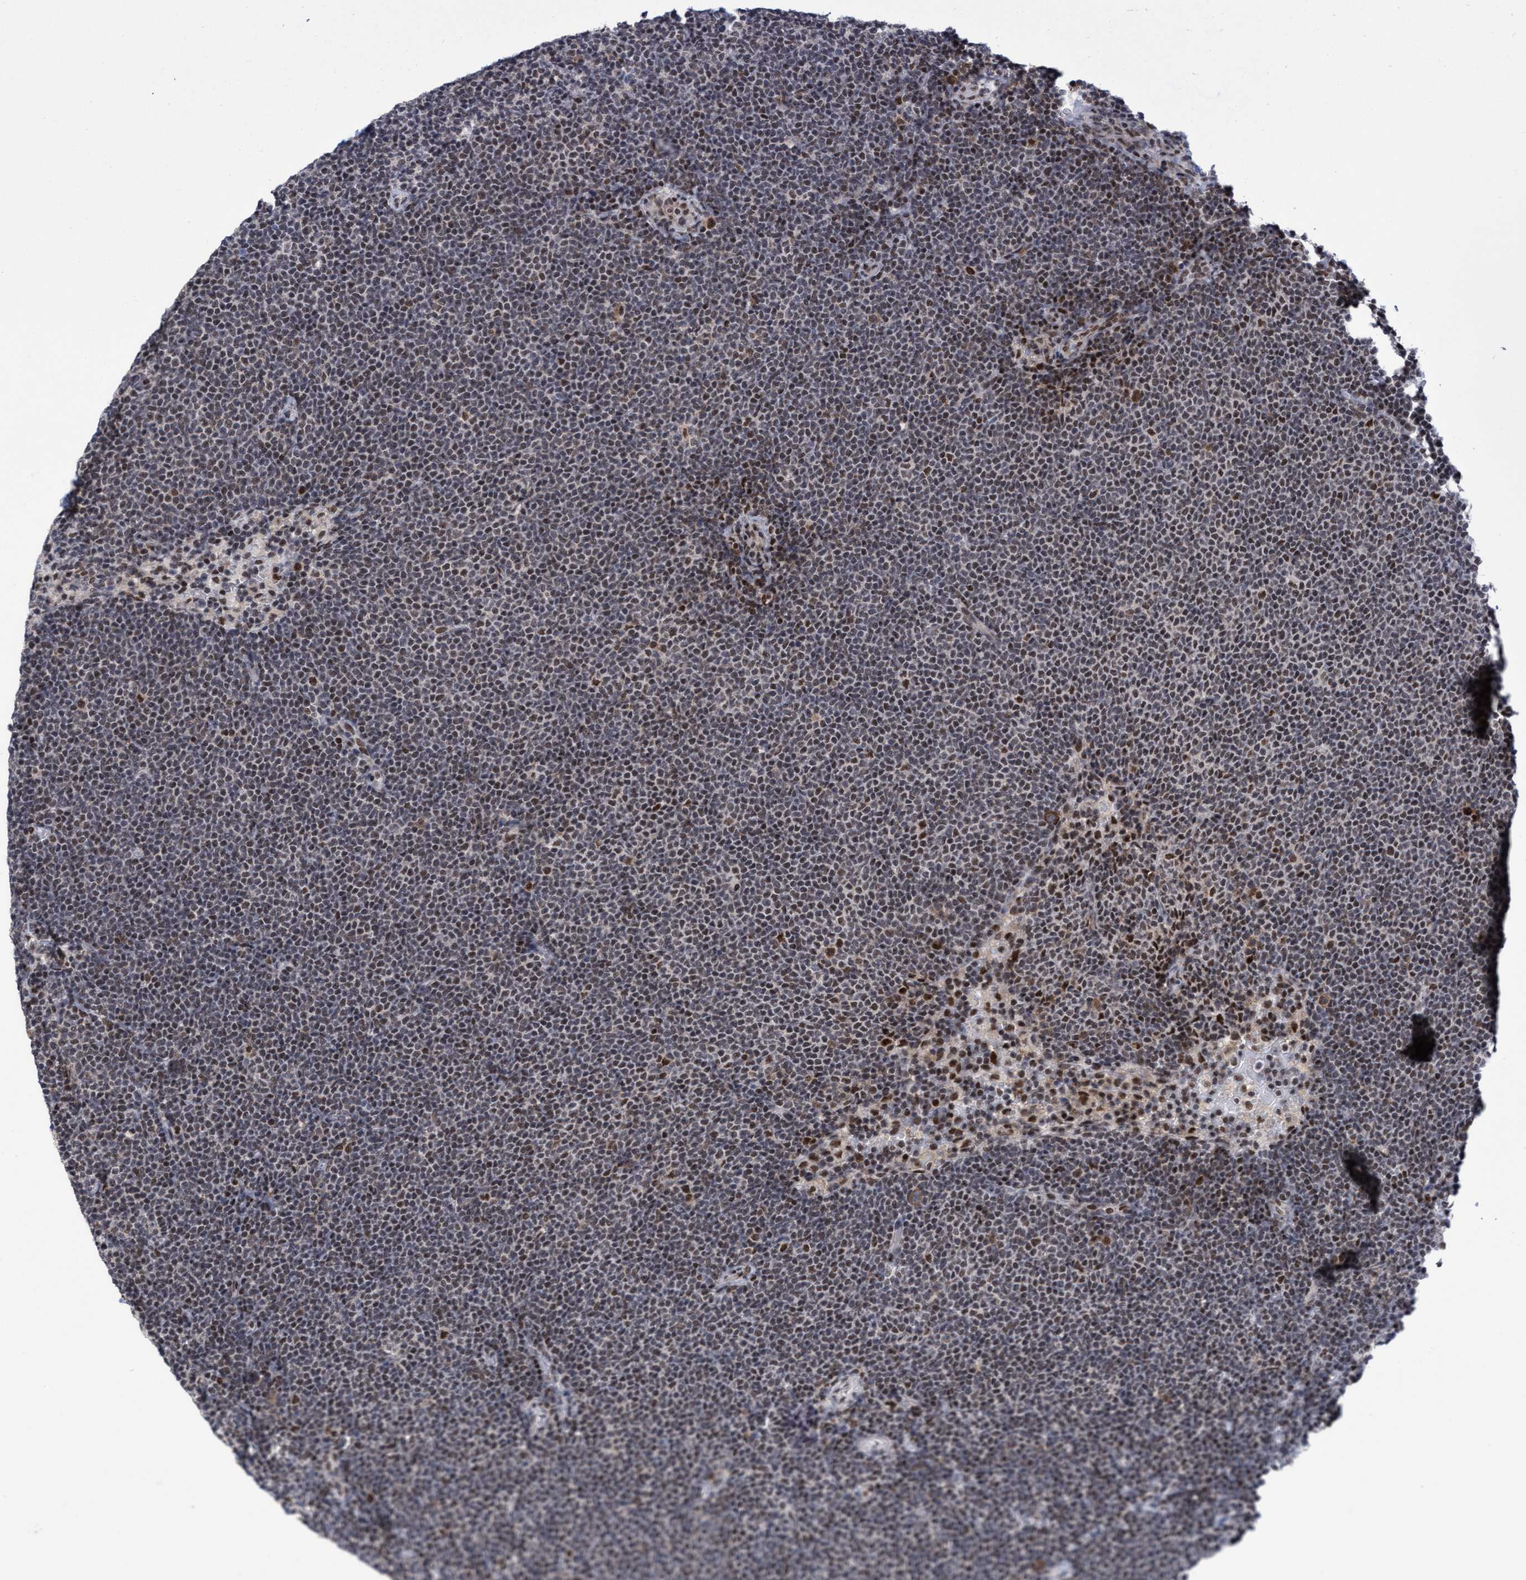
{"staining": {"intensity": "moderate", "quantity": "25%-75%", "location": "nuclear"}, "tissue": "lymphoma", "cell_type": "Tumor cells", "image_type": "cancer", "snomed": [{"axis": "morphology", "description": "Malignant lymphoma, non-Hodgkin's type, Low grade"}, {"axis": "topography", "description": "Lymph node"}], "caption": "High-power microscopy captured an immunohistochemistry (IHC) photomicrograph of malignant lymphoma, non-Hodgkin's type (low-grade), revealing moderate nuclear staining in about 25%-75% of tumor cells. Using DAB (brown) and hematoxylin (blue) stains, captured at high magnification using brightfield microscopy.", "gene": "C9orf78", "patient": {"sex": "female", "age": 53}}